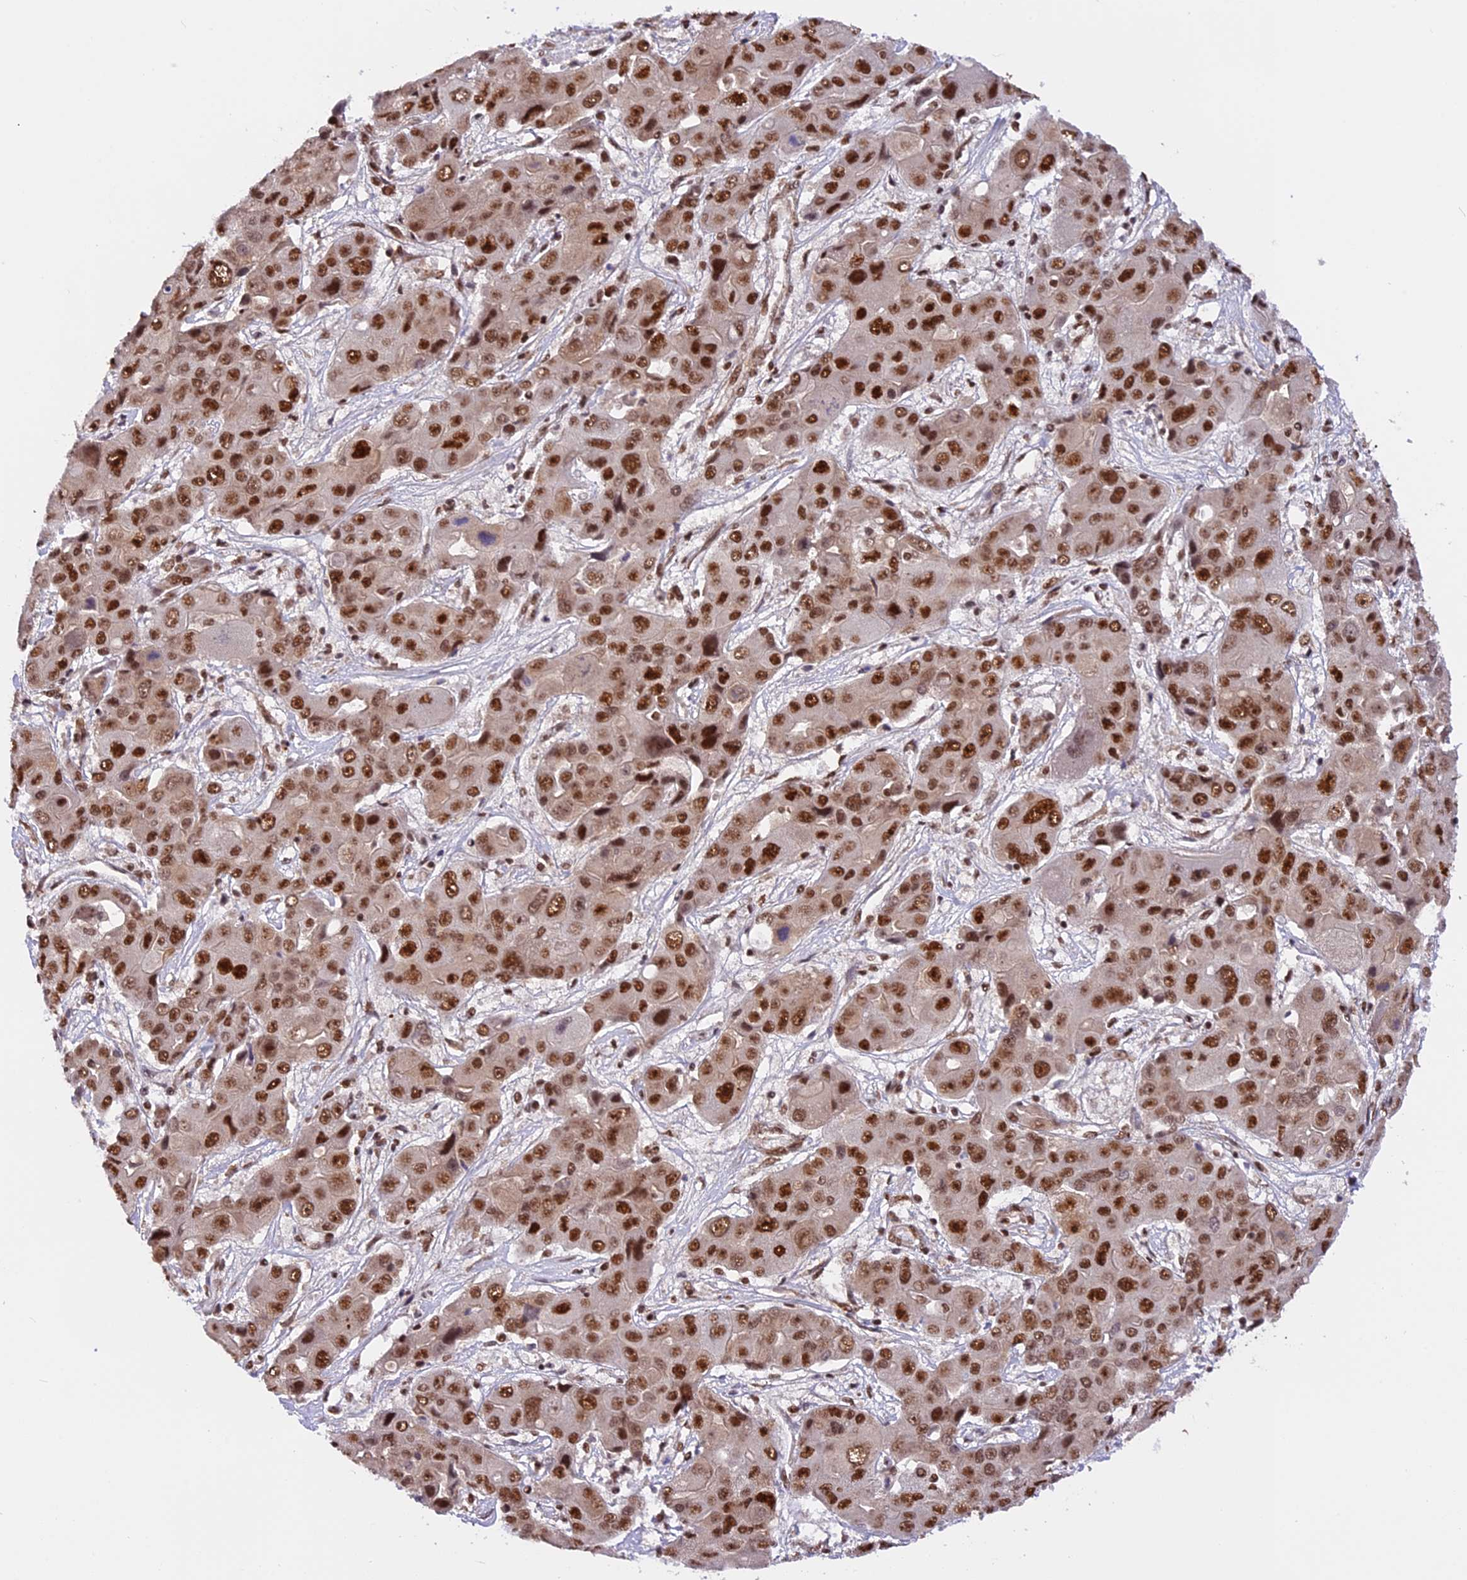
{"staining": {"intensity": "strong", "quantity": ">75%", "location": "nuclear"}, "tissue": "liver cancer", "cell_type": "Tumor cells", "image_type": "cancer", "snomed": [{"axis": "morphology", "description": "Cholangiocarcinoma"}, {"axis": "topography", "description": "Liver"}], "caption": "This image displays liver cholangiocarcinoma stained with IHC to label a protein in brown. The nuclear of tumor cells show strong positivity for the protein. Nuclei are counter-stained blue.", "gene": "RAMAC", "patient": {"sex": "male", "age": 67}}